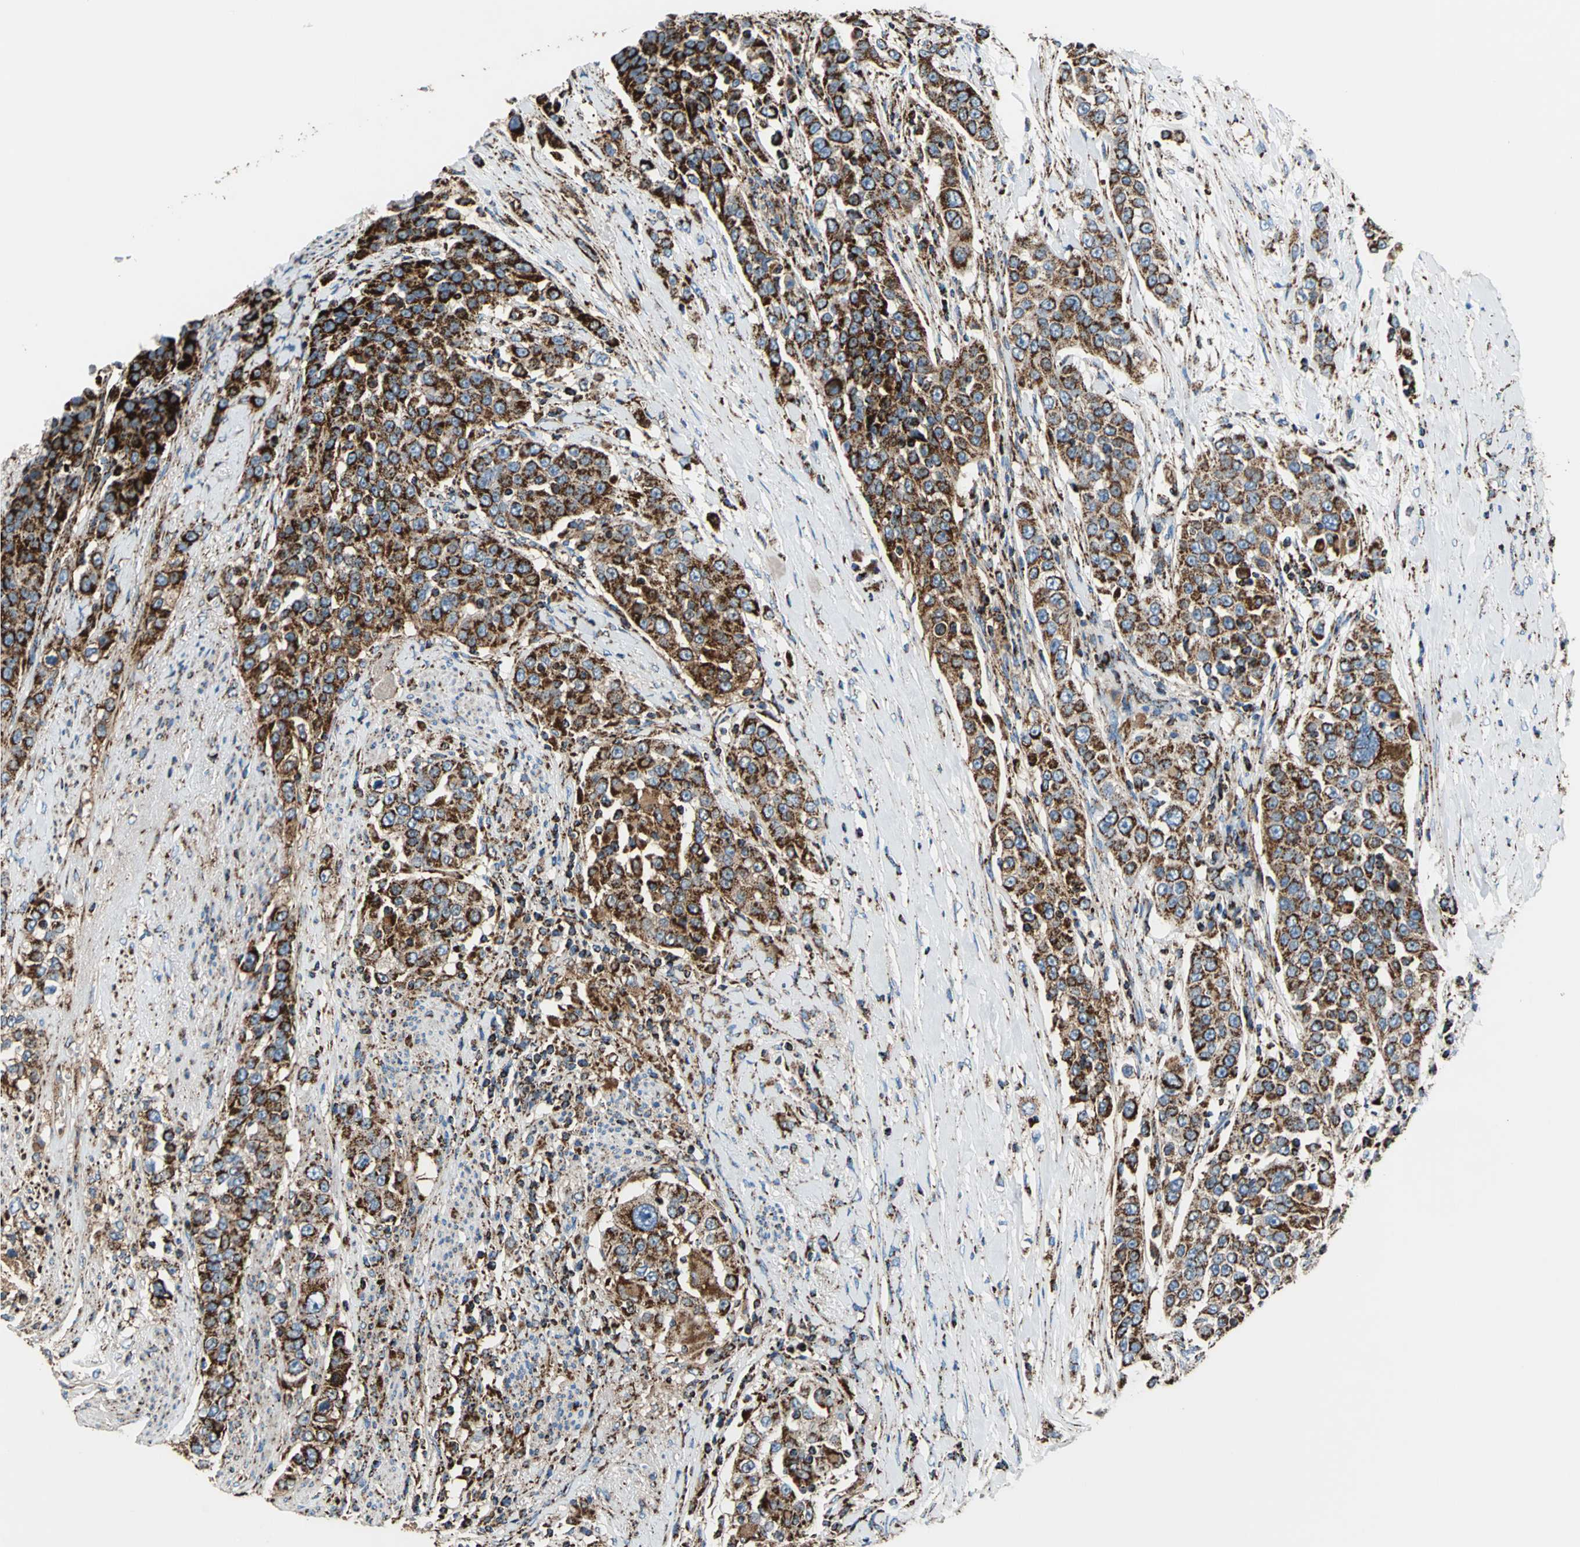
{"staining": {"intensity": "strong", "quantity": ">75%", "location": "cytoplasmic/membranous"}, "tissue": "urothelial cancer", "cell_type": "Tumor cells", "image_type": "cancer", "snomed": [{"axis": "morphology", "description": "Urothelial carcinoma, High grade"}, {"axis": "topography", "description": "Urinary bladder"}], "caption": "A brown stain labels strong cytoplasmic/membranous positivity of a protein in human urothelial cancer tumor cells.", "gene": "ECH1", "patient": {"sex": "female", "age": 80}}